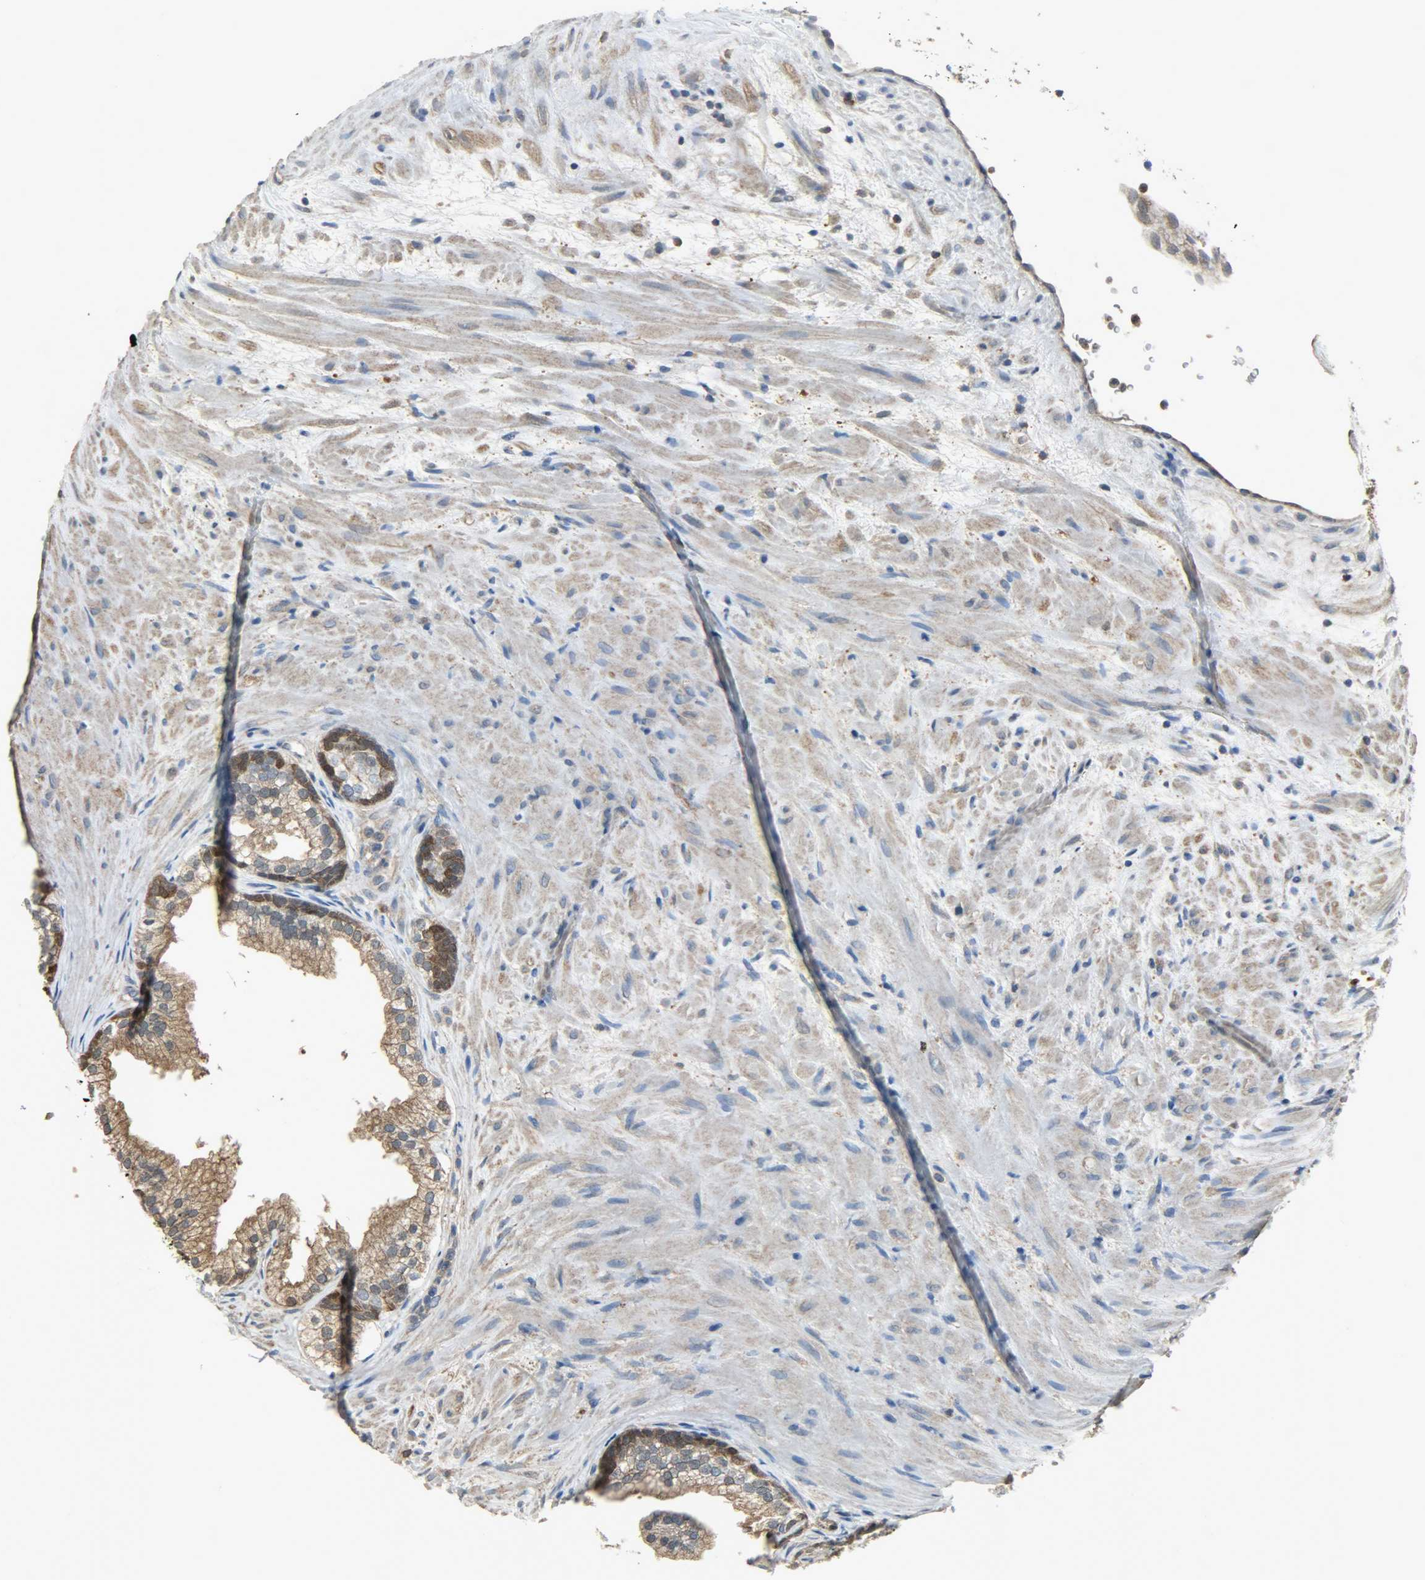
{"staining": {"intensity": "moderate", "quantity": ">75%", "location": "cytoplasmic/membranous,nuclear"}, "tissue": "prostate", "cell_type": "Glandular cells", "image_type": "normal", "snomed": [{"axis": "morphology", "description": "Normal tissue, NOS"}, {"axis": "topography", "description": "Prostate"}], "caption": "The photomicrograph demonstrates a brown stain indicating the presence of a protein in the cytoplasmic/membranous,nuclear of glandular cells in prostate. The staining was performed using DAB, with brown indicating positive protein expression. Nuclei are stained blue with hematoxylin.", "gene": "LDHB", "patient": {"sex": "male", "age": 76}}